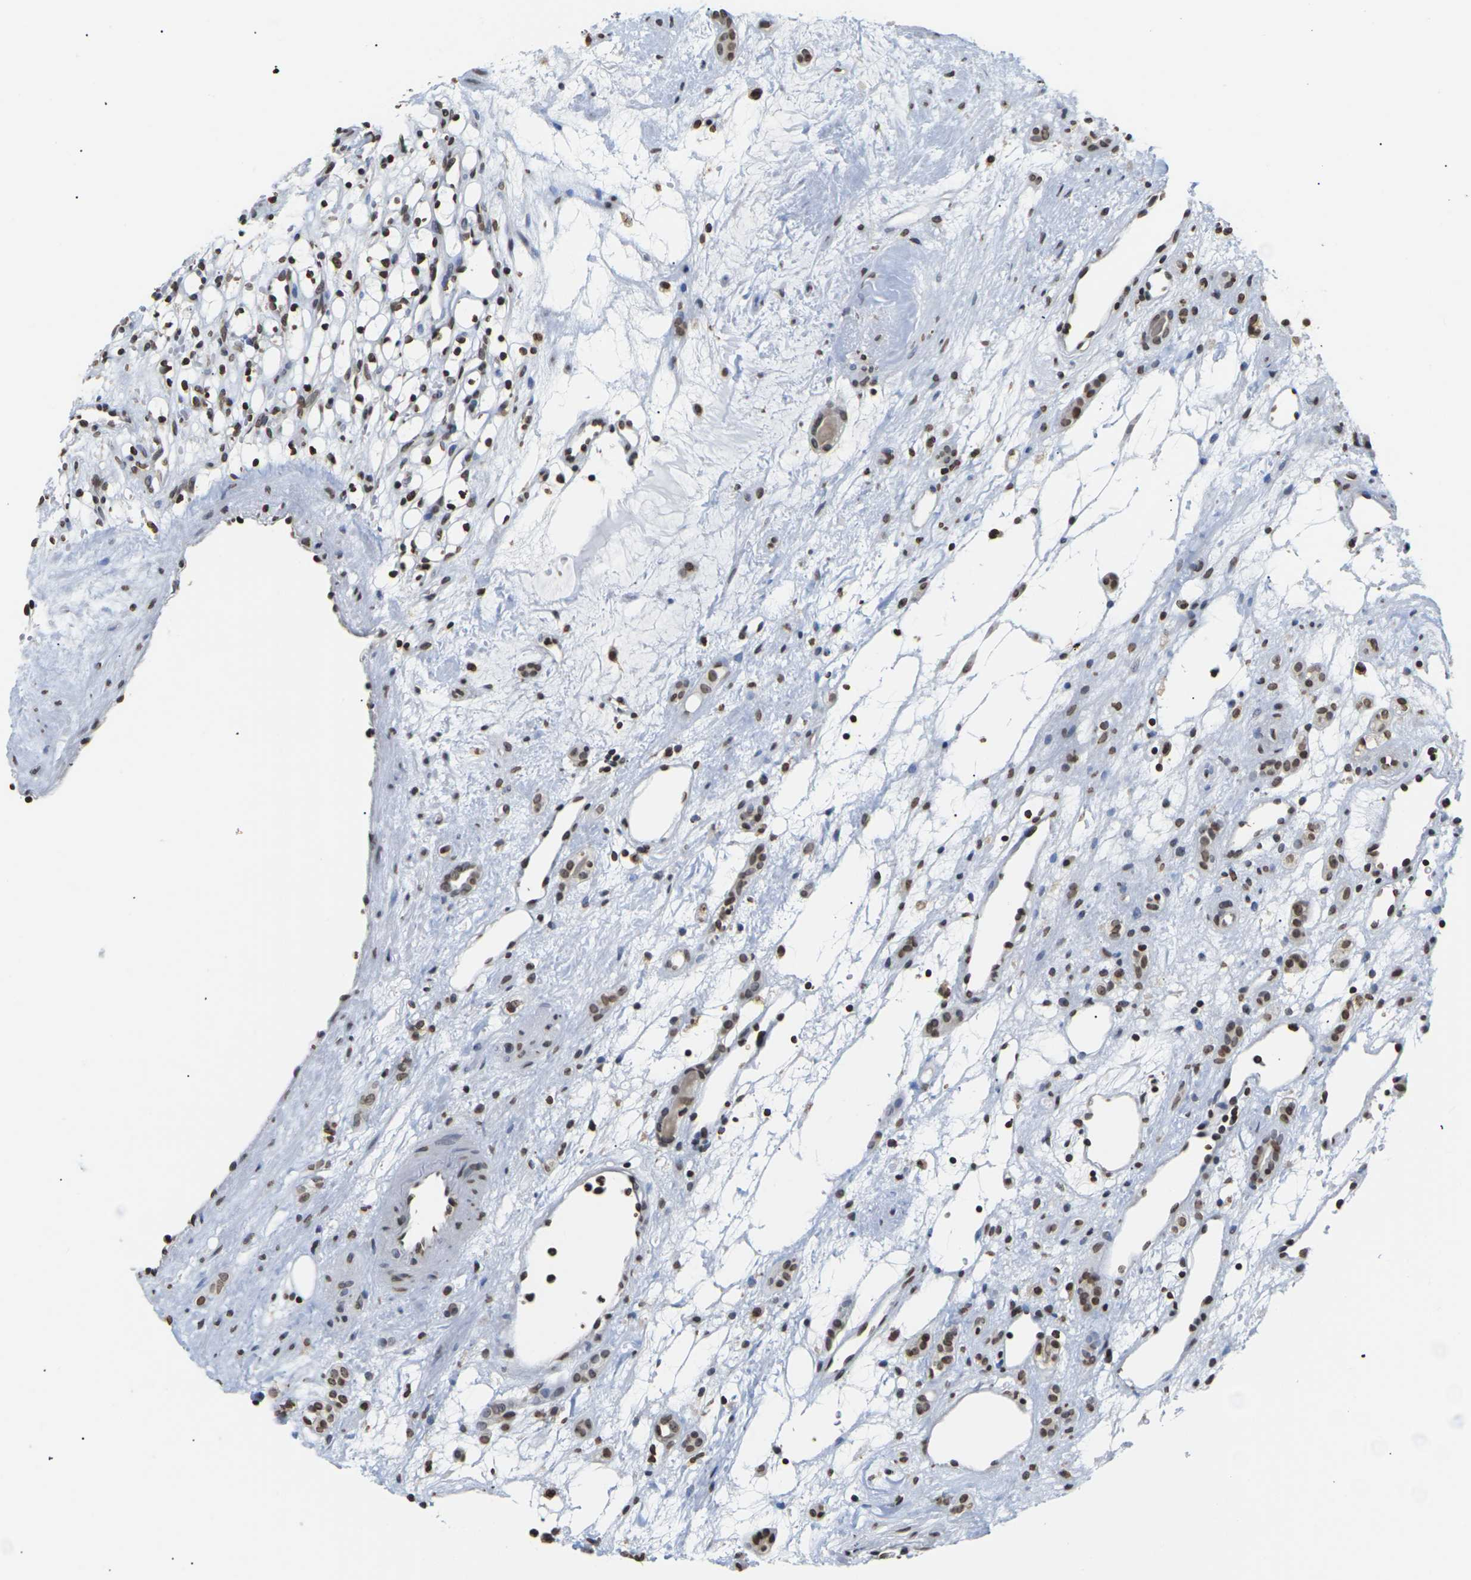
{"staining": {"intensity": "strong", "quantity": ">75%", "location": "nuclear"}, "tissue": "renal cancer", "cell_type": "Tumor cells", "image_type": "cancer", "snomed": [{"axis": "morphology", "description": "Adenocarcinoma, NOS"}, {"axis": "topography", "description": "Kidney"}], "caption": "Approximately >75% of tumor cells in renal cancer display strong nuclear protein expression as visualized by brown immunohistochemical staining.", "gene": "ETV5", "patient": {"sex": "female", "age": 60}}